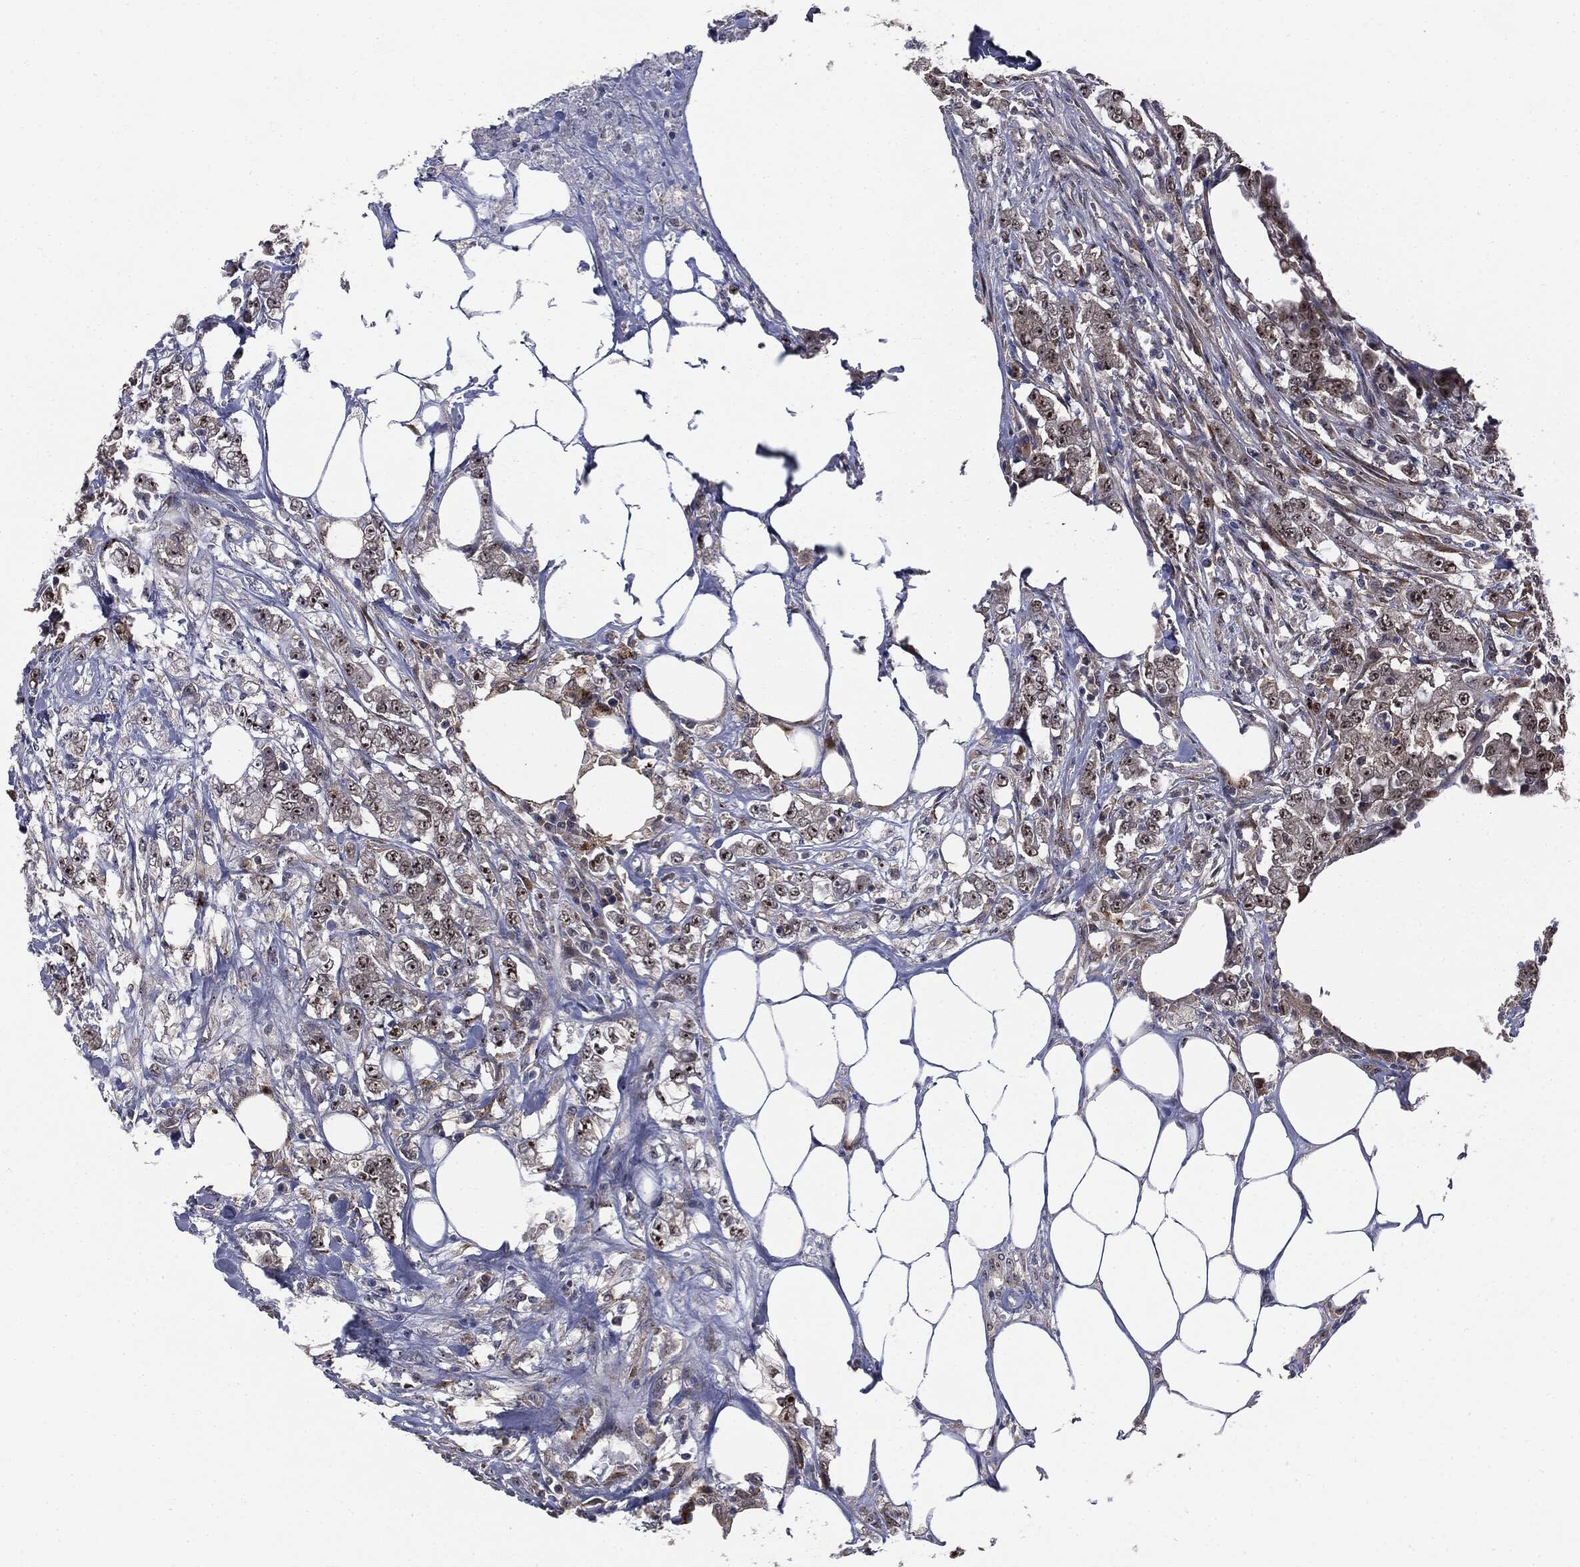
{"staining": {"intensity": "strong", "quantity": "25%-75%", "location": "cytoplasmic/membranous"}, "tissue": "colorectal cancer", "cell_type": "Tumor cells", "image_type": "cancer", "snomed": [{"axis": "morphology", "description": "Adenocarcinoma, NOS"}, {"axis": "topography", "description": "Colon"}], "caption": "A brown stain shows strong cytoplasmic/membranous staining of a protein in human colorectal cancer (adenocarcinoma) tumor cells.", "gene": "TRMT1L", "patient": {"sex": "female", "age": 48}}